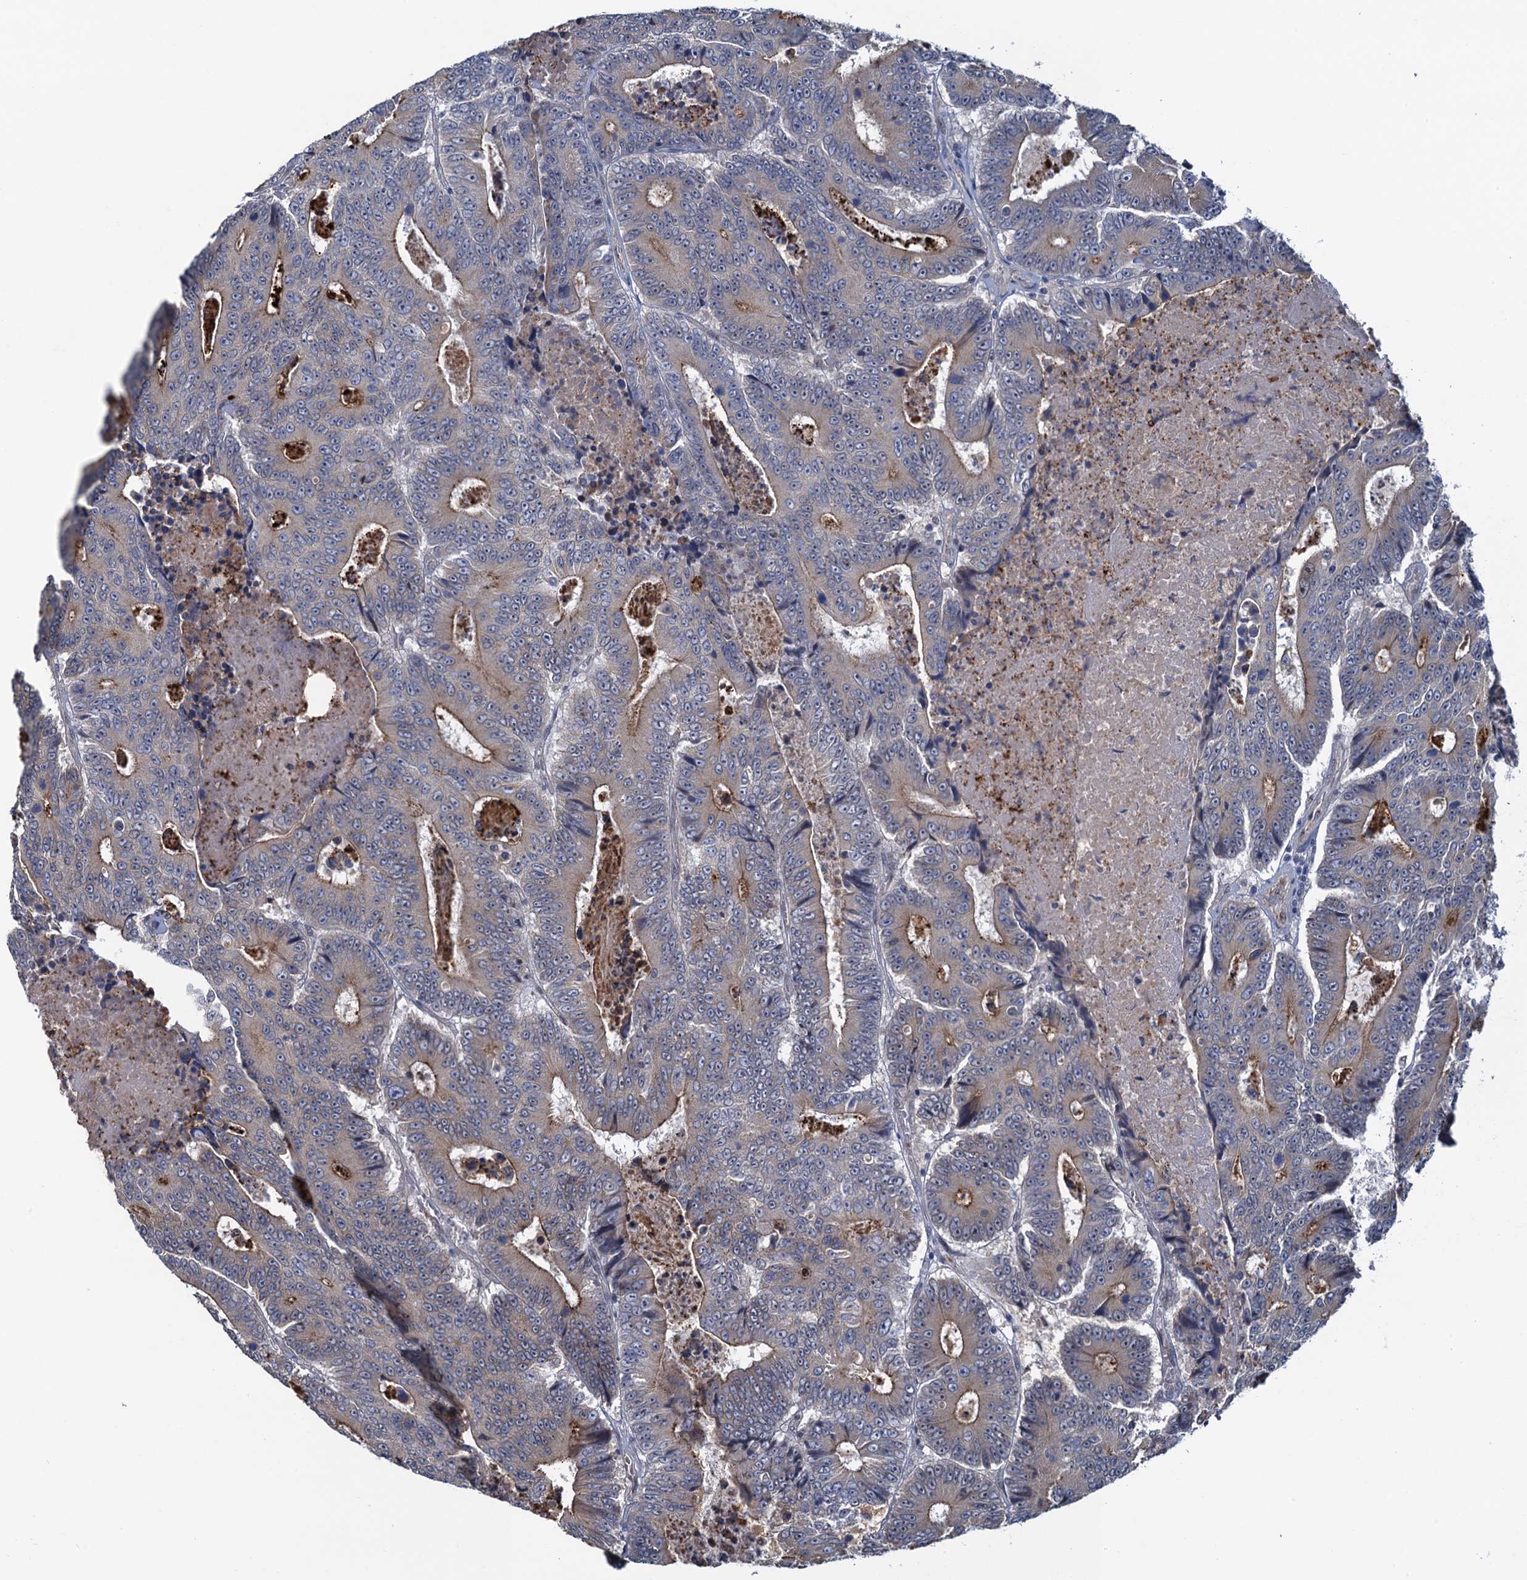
{"staining": {"intensity": "moderate", "quantity": "<25%", "location": "cytoplasmic/membranous"}, "tissue": "colorectal cancer", "cell_type": "Tumor cells", "image_type": "cancer", "snomed": [{"axis": "morphology", "description": "Adenocarcinoma, NOS"}, {"axis": "topography", "description": "Colon"}], "caption": "Protein staining of colorectal cancer (adenocarcinoma) tissue reveals moderate cytoplasmic/membranous expression in about <25% of tumor cells. Nuclei are stained in blue.", "gene": "EVX2", "patient": {"sex": "male", "age": 83}}